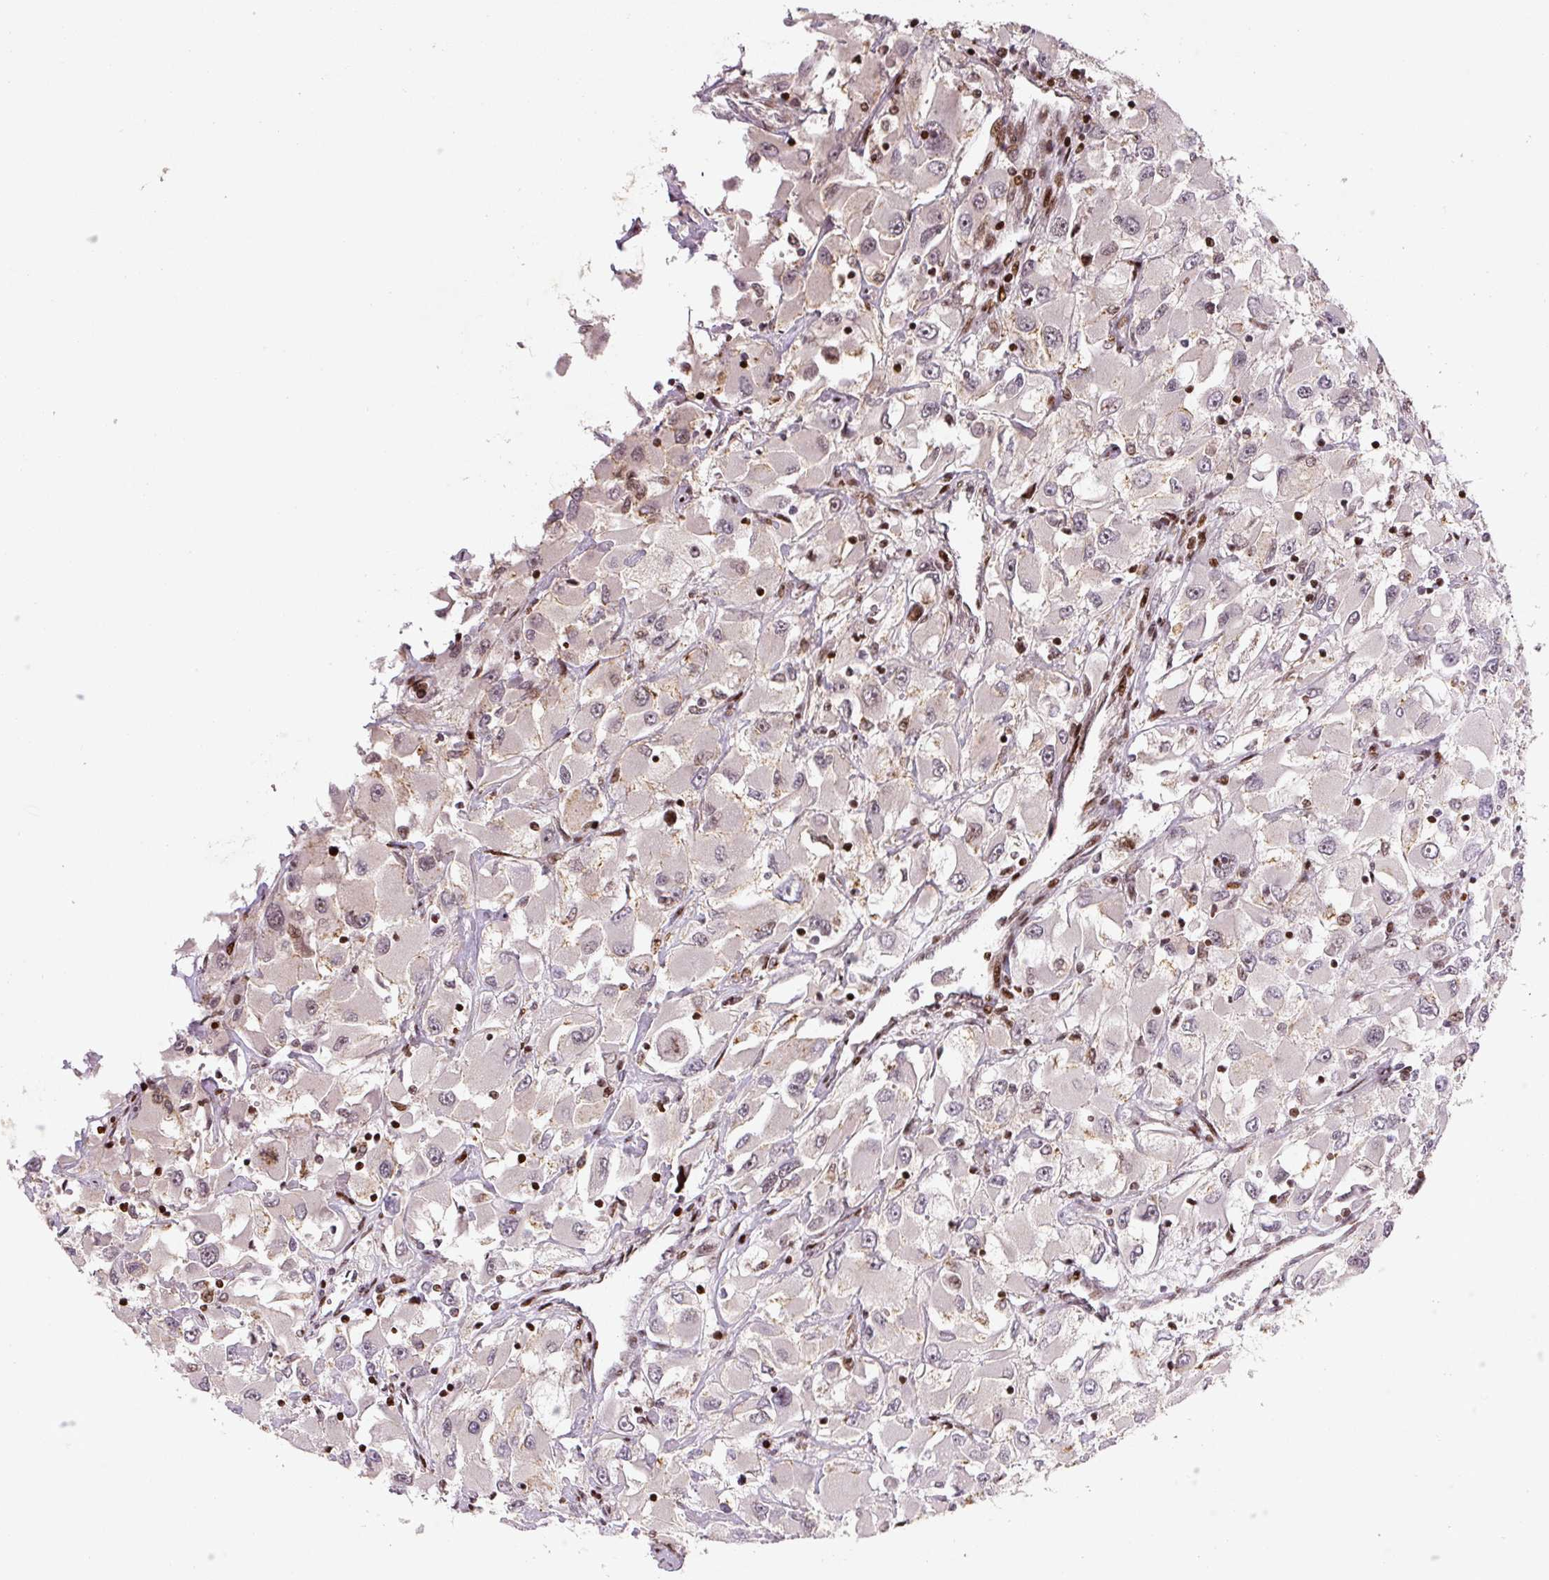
{"staining": {"intensity": "negative", "quantity": "none", "location": "none"}, "tissue": "renal cancer", "cell_type": "Tumor cells", "image_type": "cancer", "snomed": [{"axis": "morphology", "description": "Adenocarcinoma, NOS"}, {"axis": "topography", "description": "Kidney"}], "caption": "Immunohistochemistry photomicrograph of neoplastic tissue: renal adenocarcinoma stained with DAB exhibits no significant protein staining in tumor cells.", "gene": "PYDC2", "patient": {"sex": "female", "age": 52}}